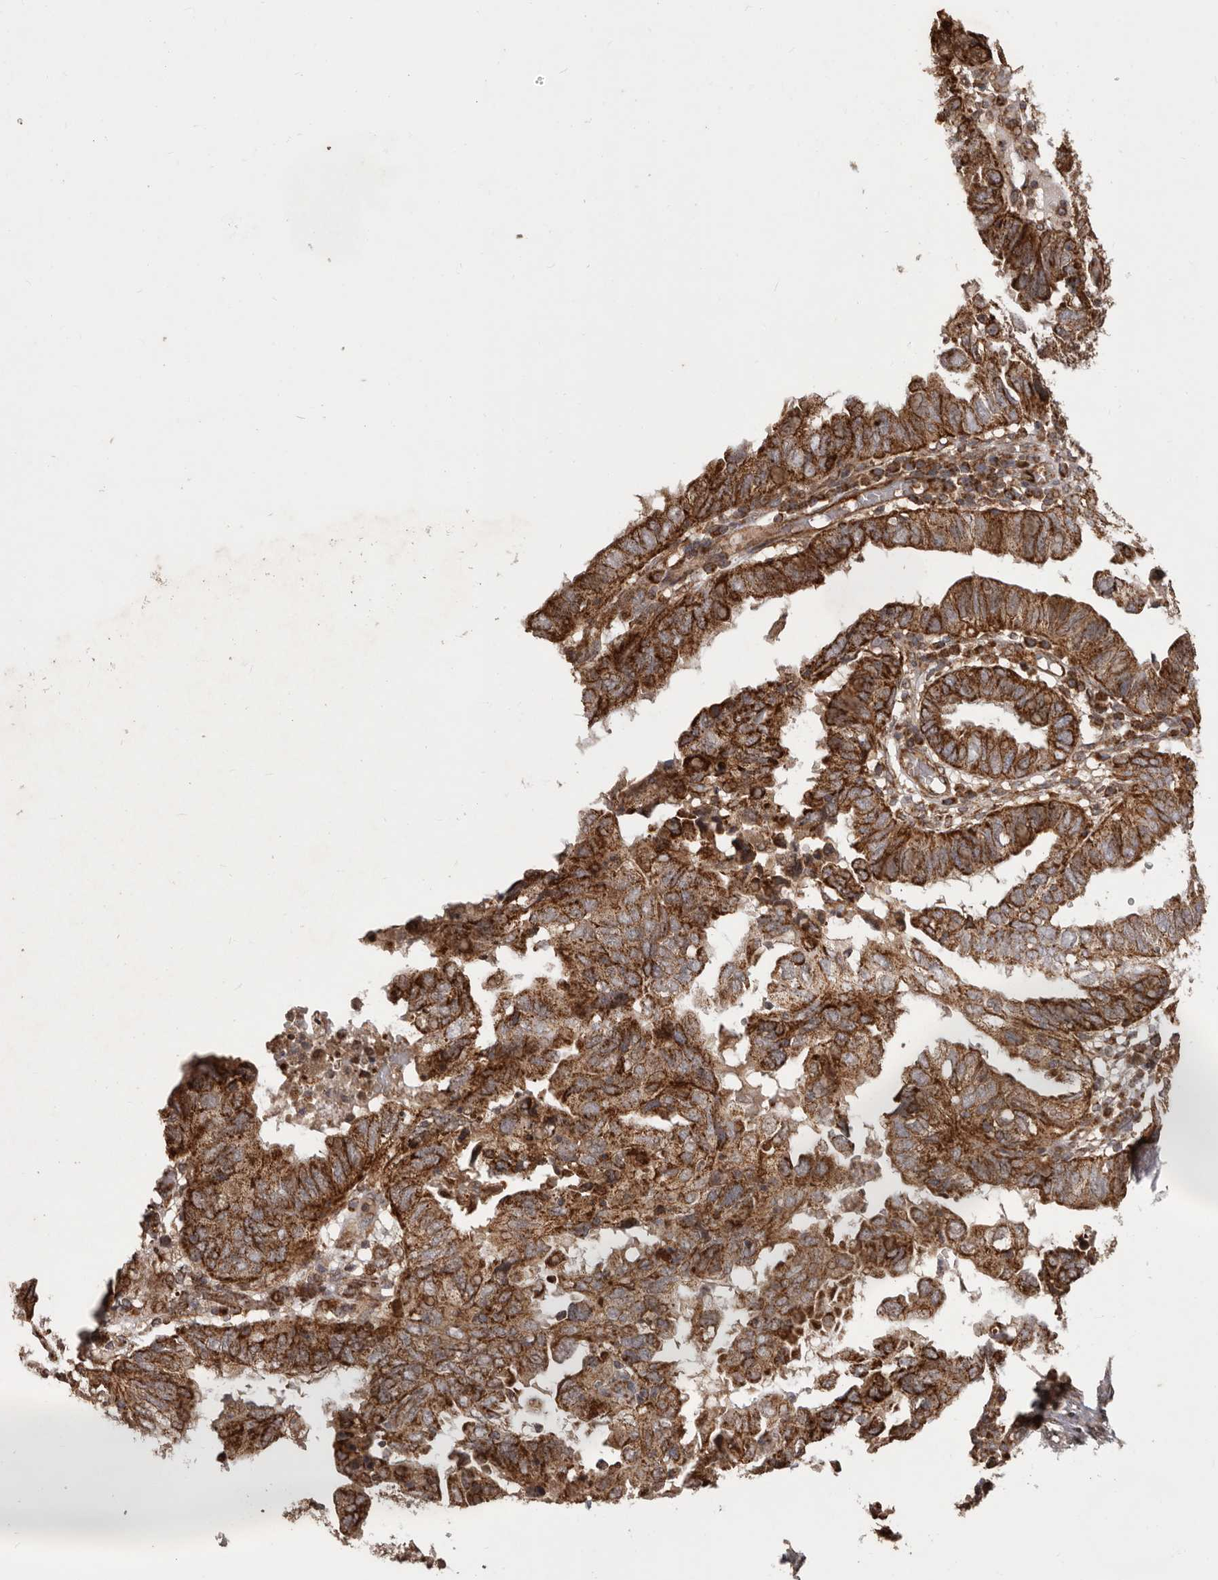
{"staining": {"intensity": "strong", "quantity": ">75%", "location": "cytoplasmic/membranous"}, "tissue": "endometrial cancer", "cell_type": "Tumor cells", "image_type": "cancer", "snomed": [{"axis": "morphology", "description": "Adenocarcinoma, NOS"}, {"axis": "topography", "description": "Uterus"}], "caption": "Immunohistochemical staining of human endometrial cancer shows high levels of strong cytoplasmic/membranous protein expression in about >75% of tumor cells.", "gene": "CHRM2", "patient": {"sex": "female", "age": 77}}